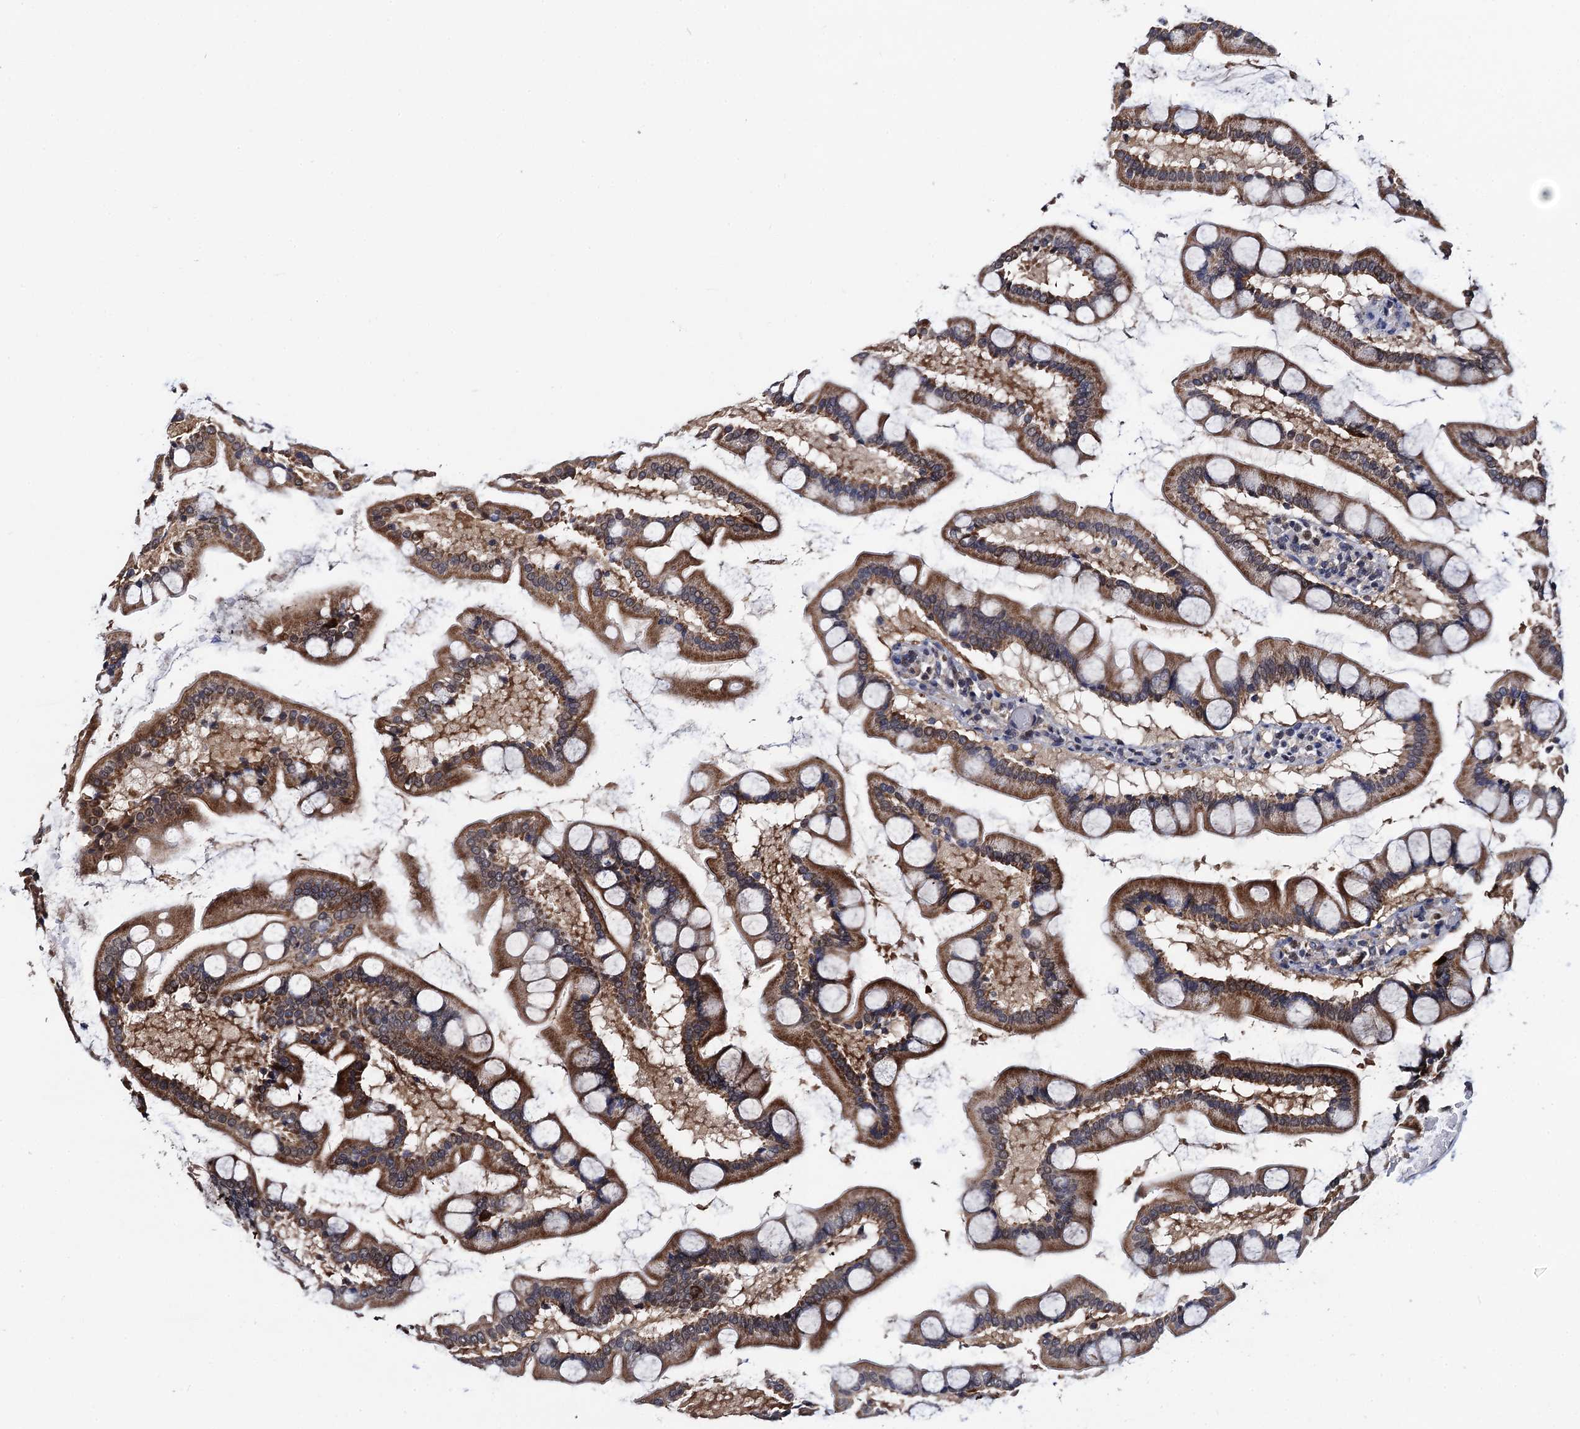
{"staining": {"intensity": "moderate", "quantity": ">75%", "location": "cytoplasmic/membranous"}, "tissue": "small intestine", "cell_type": "Glandular cells", "image_type": "normal", "snomed": [{"axis": "morphology", "description": "Normal tissue, NOS"}, {"axis": "topography", "description": "Small intestine"}], "caption": "Immunohistochemistry (IHC) of benign small intestine exhibits medium levels of moderate cytoplasmic/membranous positivity in approximately >75% of glandular cells. (DAB IHC, brown staining for protein, blue staining for nuclei).", "gene": "PTCD3", "patient": {"sex": "male", "age": 41}}